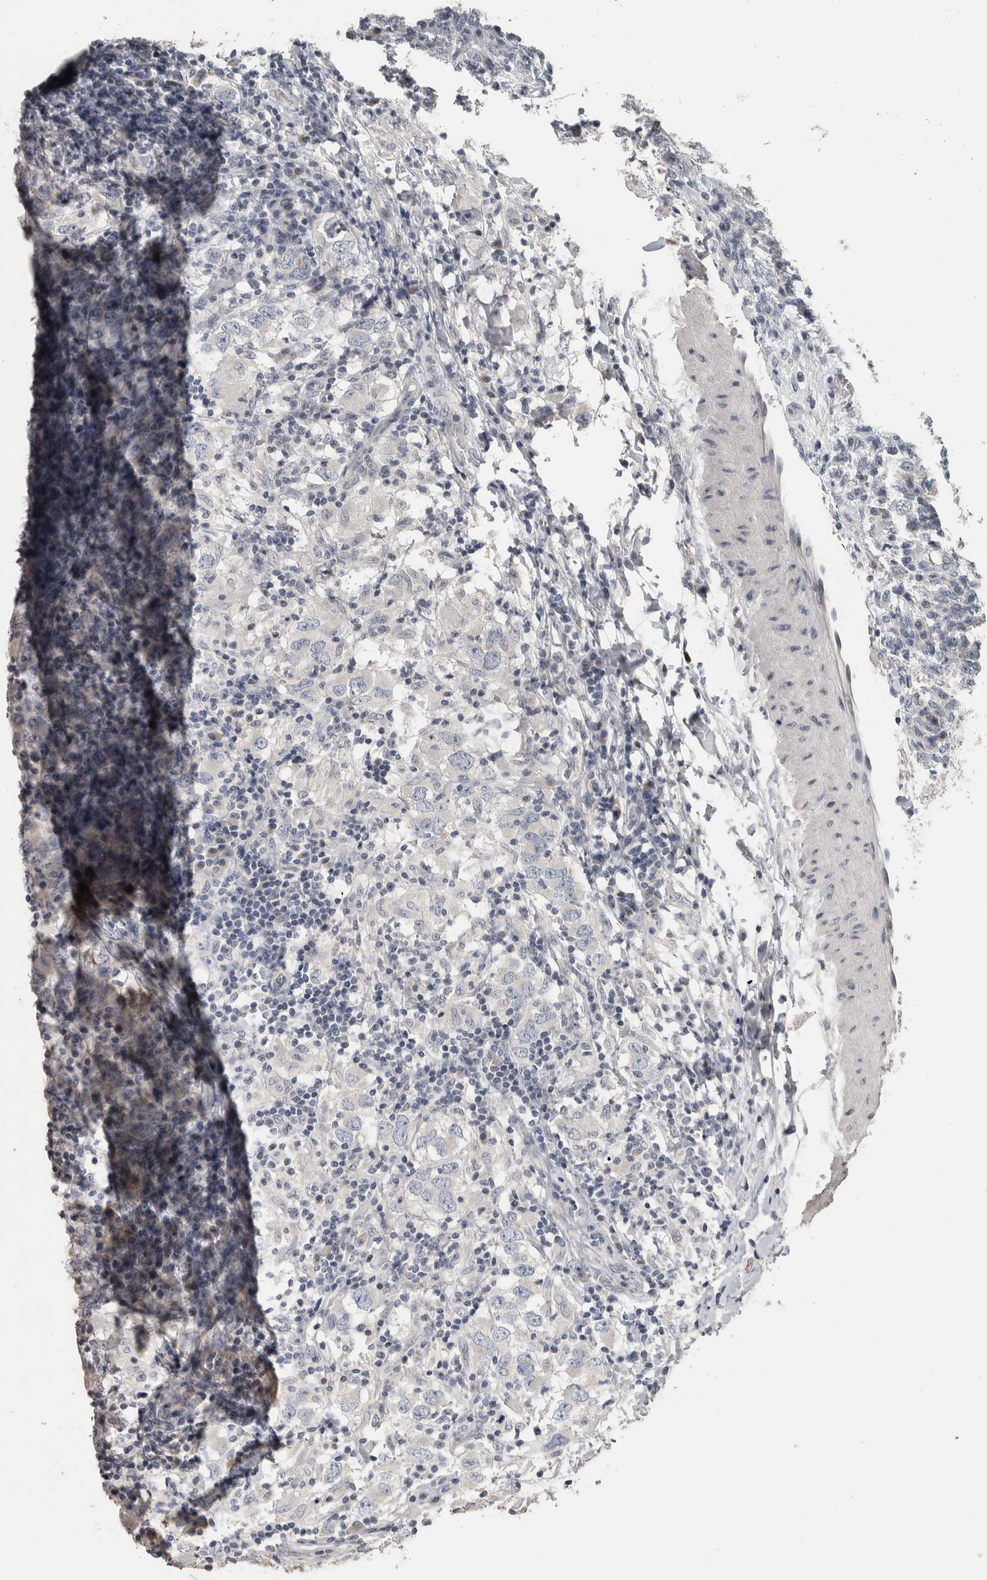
{"staining": {"intensity": "negative", "quantity": "none", "location": "none"}, "tissue": "testis cancer", "cell_type": "Tumor cells", "image_type": "cancer", "snomed": [{"axis": "morphology", "description": "Carcinoma, Embryonal, NOS"}, {"axis": "topography", "description": "Testis"}], "caption": "Protein analysis of embryonal carcinoma (testis) shows no significant expression in tumor cells.", "gene": "NECAB1", "patient": {"sex": "male", "age": 21}}